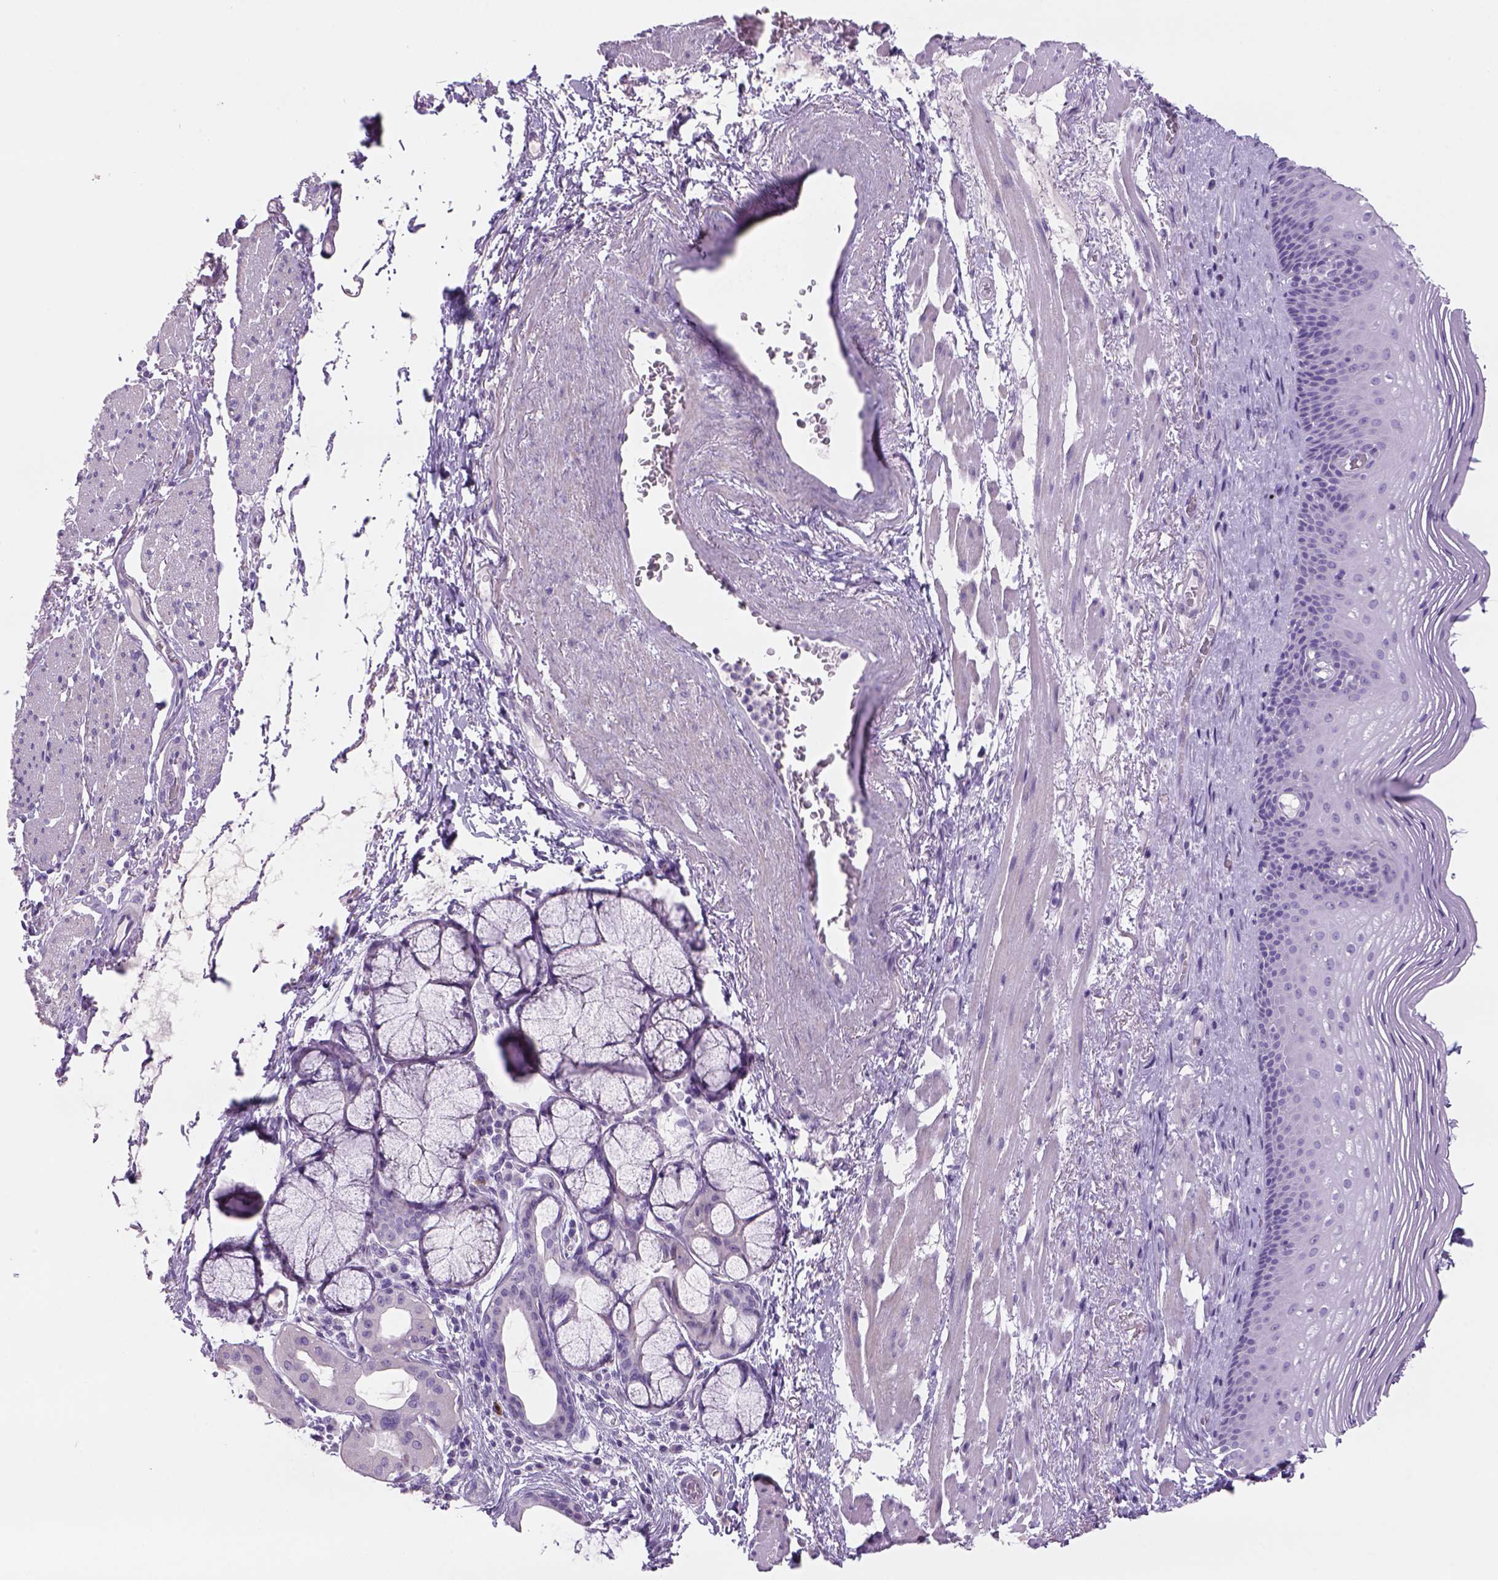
{"staining": {"intensity": "negative", "quantity": "none", "location": "none"}, "tissue": "esophagus", "cell_type": "Squamous epithelial cells", "image_type": "normal", "snomed": [{"axis": "morphology", "description": "Normal tissue, NOS"}, {"axis": "topography", "description": "Esophagus"}], "caption": "DAB (3,3'-diaminobenzidine) immunohistochemical staining of normal human esophagus demonstrates no significant positivity in squamous epithelial cells.", "gene": "TENM4", "patient": {"sex": "male", "age": 76}}